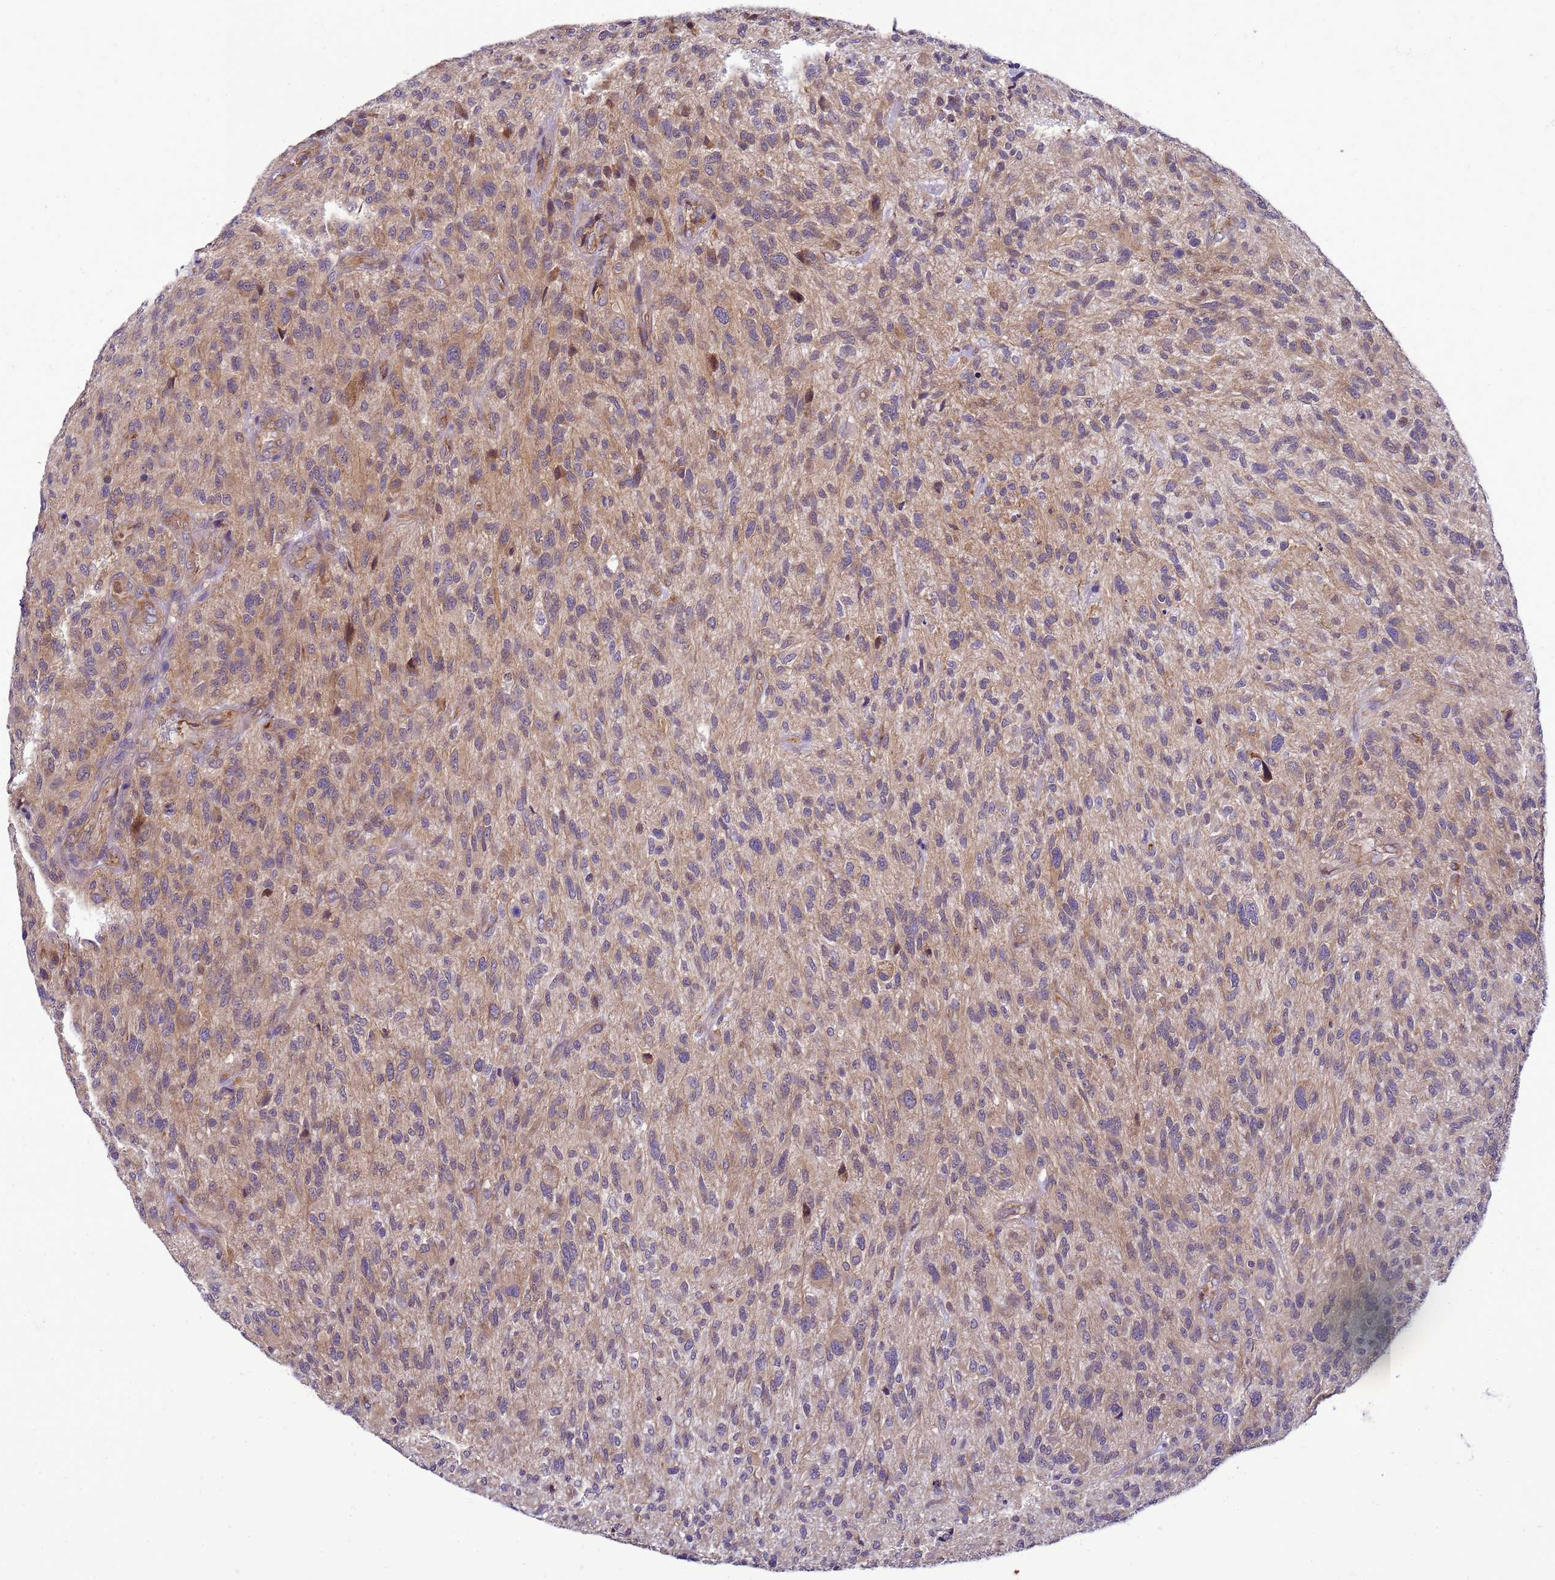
{"staining": {"intensity": "weak", "quantity": "25%-75%", "location": "cytoplasmic/membranous"}, "tissue": "glioma", "cell_type": "Tumor cells", "image_type": "cancer", "snomed": [{"axis": "morphology", "description": "Glioma, malignant, High grade"}, {"axis": "topography", "description": "Brain"}], "caption": "The image demonstrates staining of malignant glioma (high-grade), revealing weak cytoplasmic/membranous protein expression (brown color) within tumor cells.", "gene": "GEN1", "patient": {"sex": "male", "age": 47}}